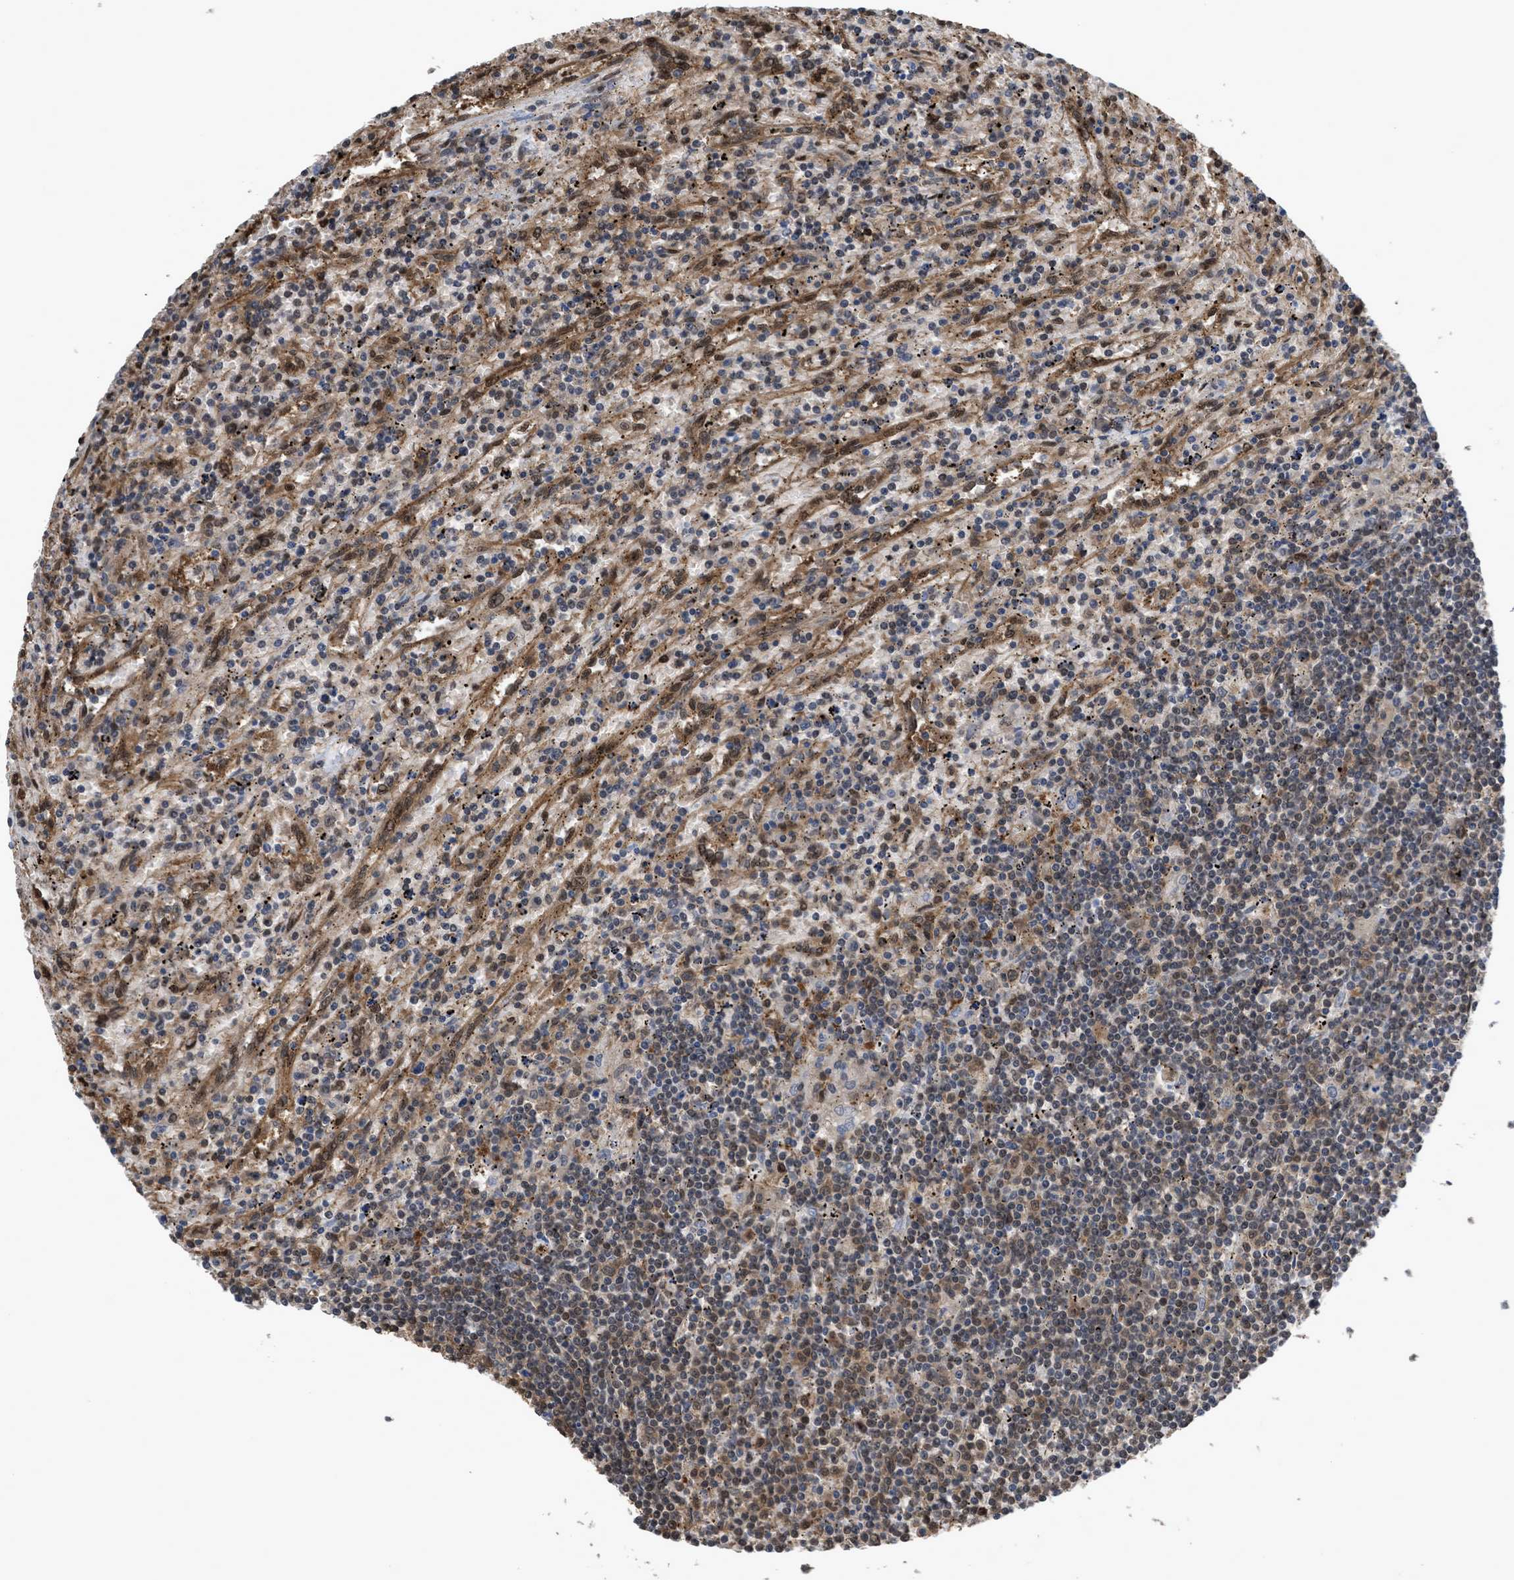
{"staining": {"intensity": "moderate", "quantity": "25%-75%", "location": "cytoplasmic/membranous,nuclear"}, "tissue": "lymphoma", "cell_type": "Tumor cells", "image_type": "cancer", "snomed": [{"axis": "morphology", "description": "Malignant lymphoma, non-Hodgkin's type, Low grade"}, {"axis": "topography", "description": "Spleen"}], "caption": "Immunohistochemistry (IHC) of lymphoma demonstrates medium levels of moderate cytoplasmic/membranous and nuclear expression in about 25%-75% of tumor cells.", "gene": "YWHAG", "patient": {"sex": "male", "age": 76}}